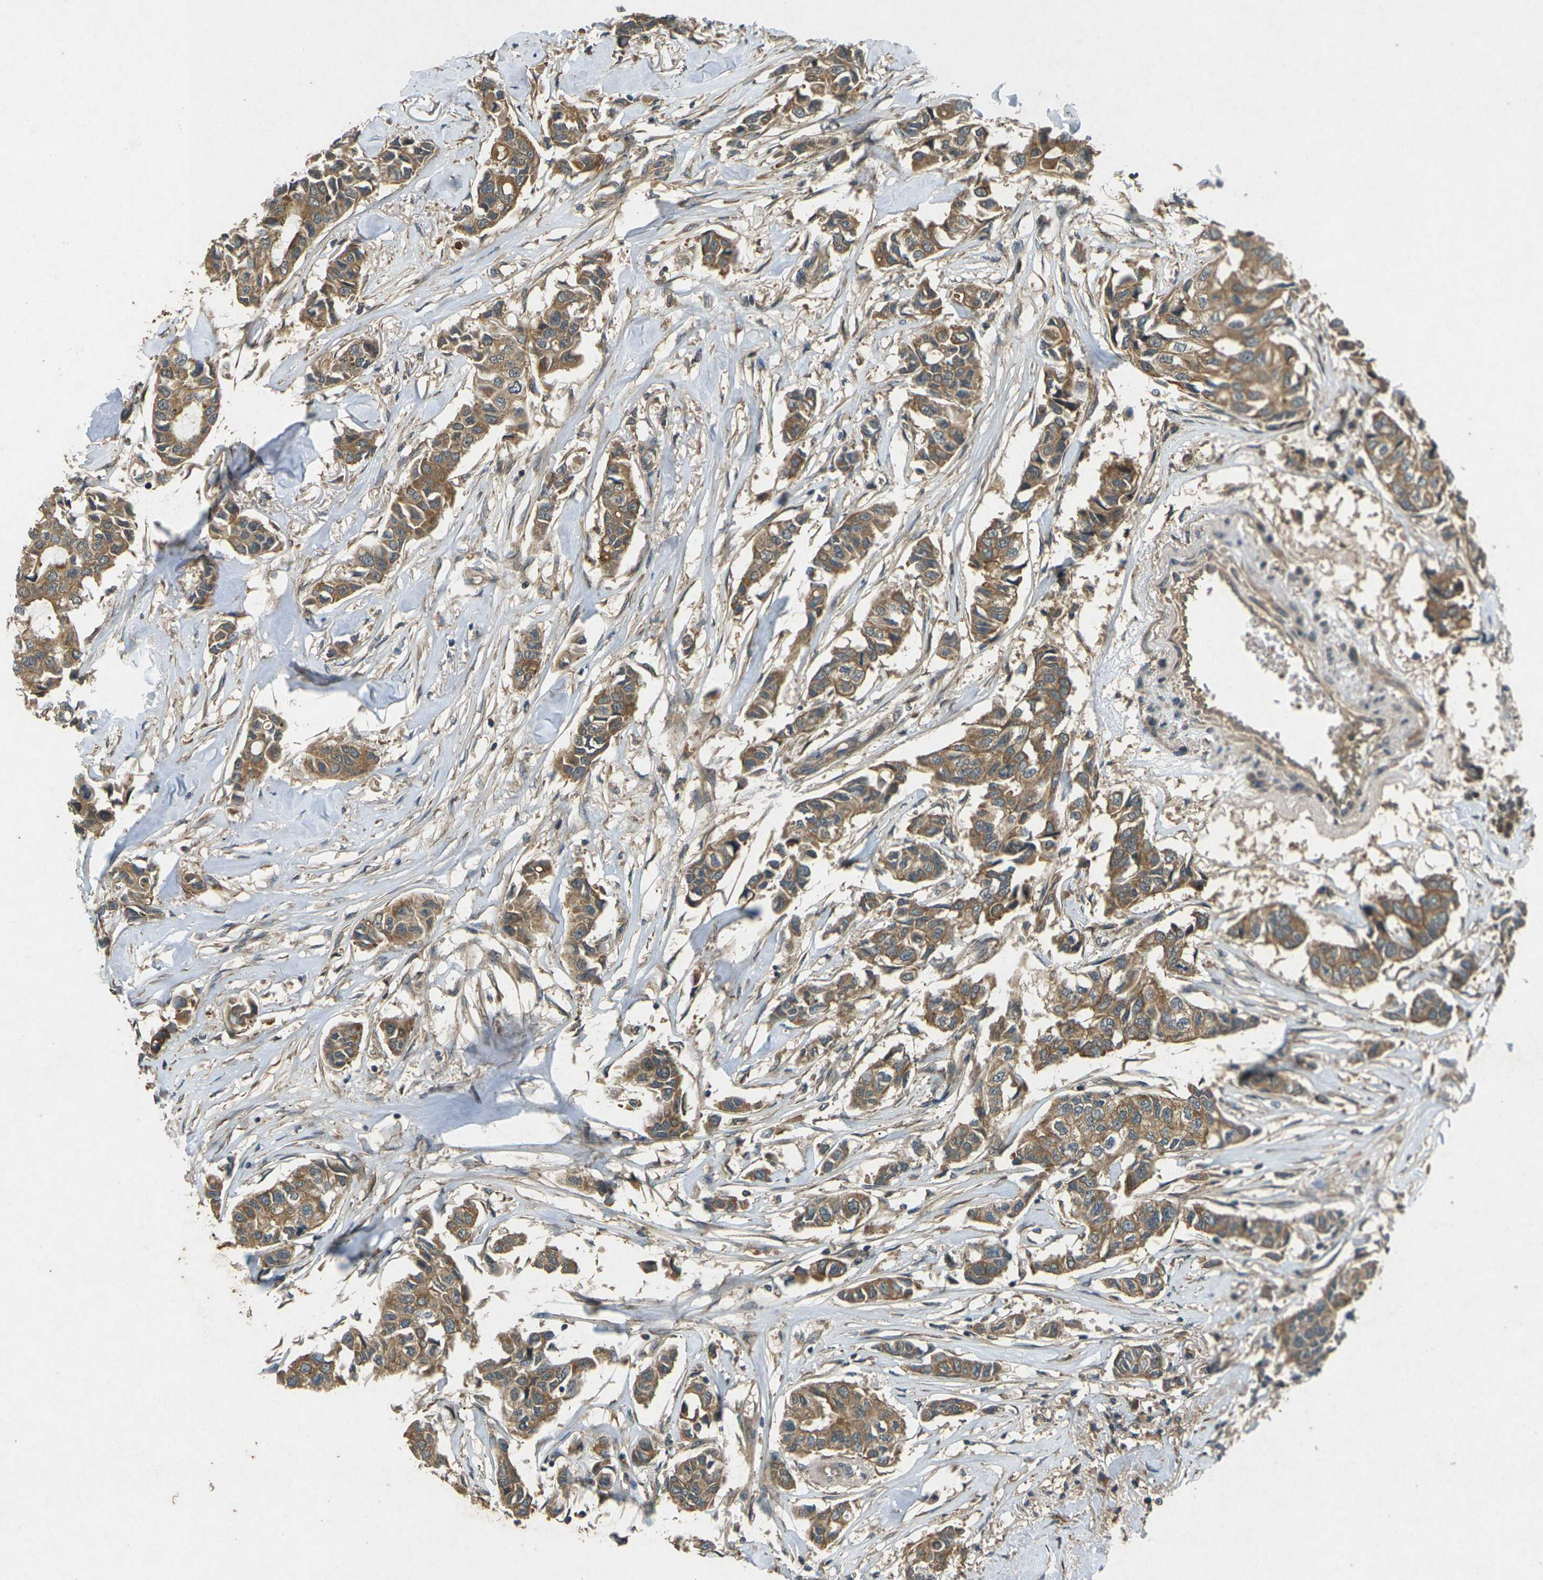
{"staining": {"intensity": "moderate", "quantity": ">75%", "location": "cytoplasmic/membranous"}, "tissue": "breast cancer", "cell_type": "Tumor cells", "image_type": "cancer", "snomed": [{"axis": "morphology", "description": "Duct carcinoma"}, {"axis": "topography", "description": "Breast"}], "caption": "Brown immunohistochemical staining in breast cancer (intraductal carcinoma) reveals moderate cytoplasmic/membranous positivity in approximately >75% of tumor cells.", "gene": "TAP1", "patient": {"sex": "female", "age": 80}}